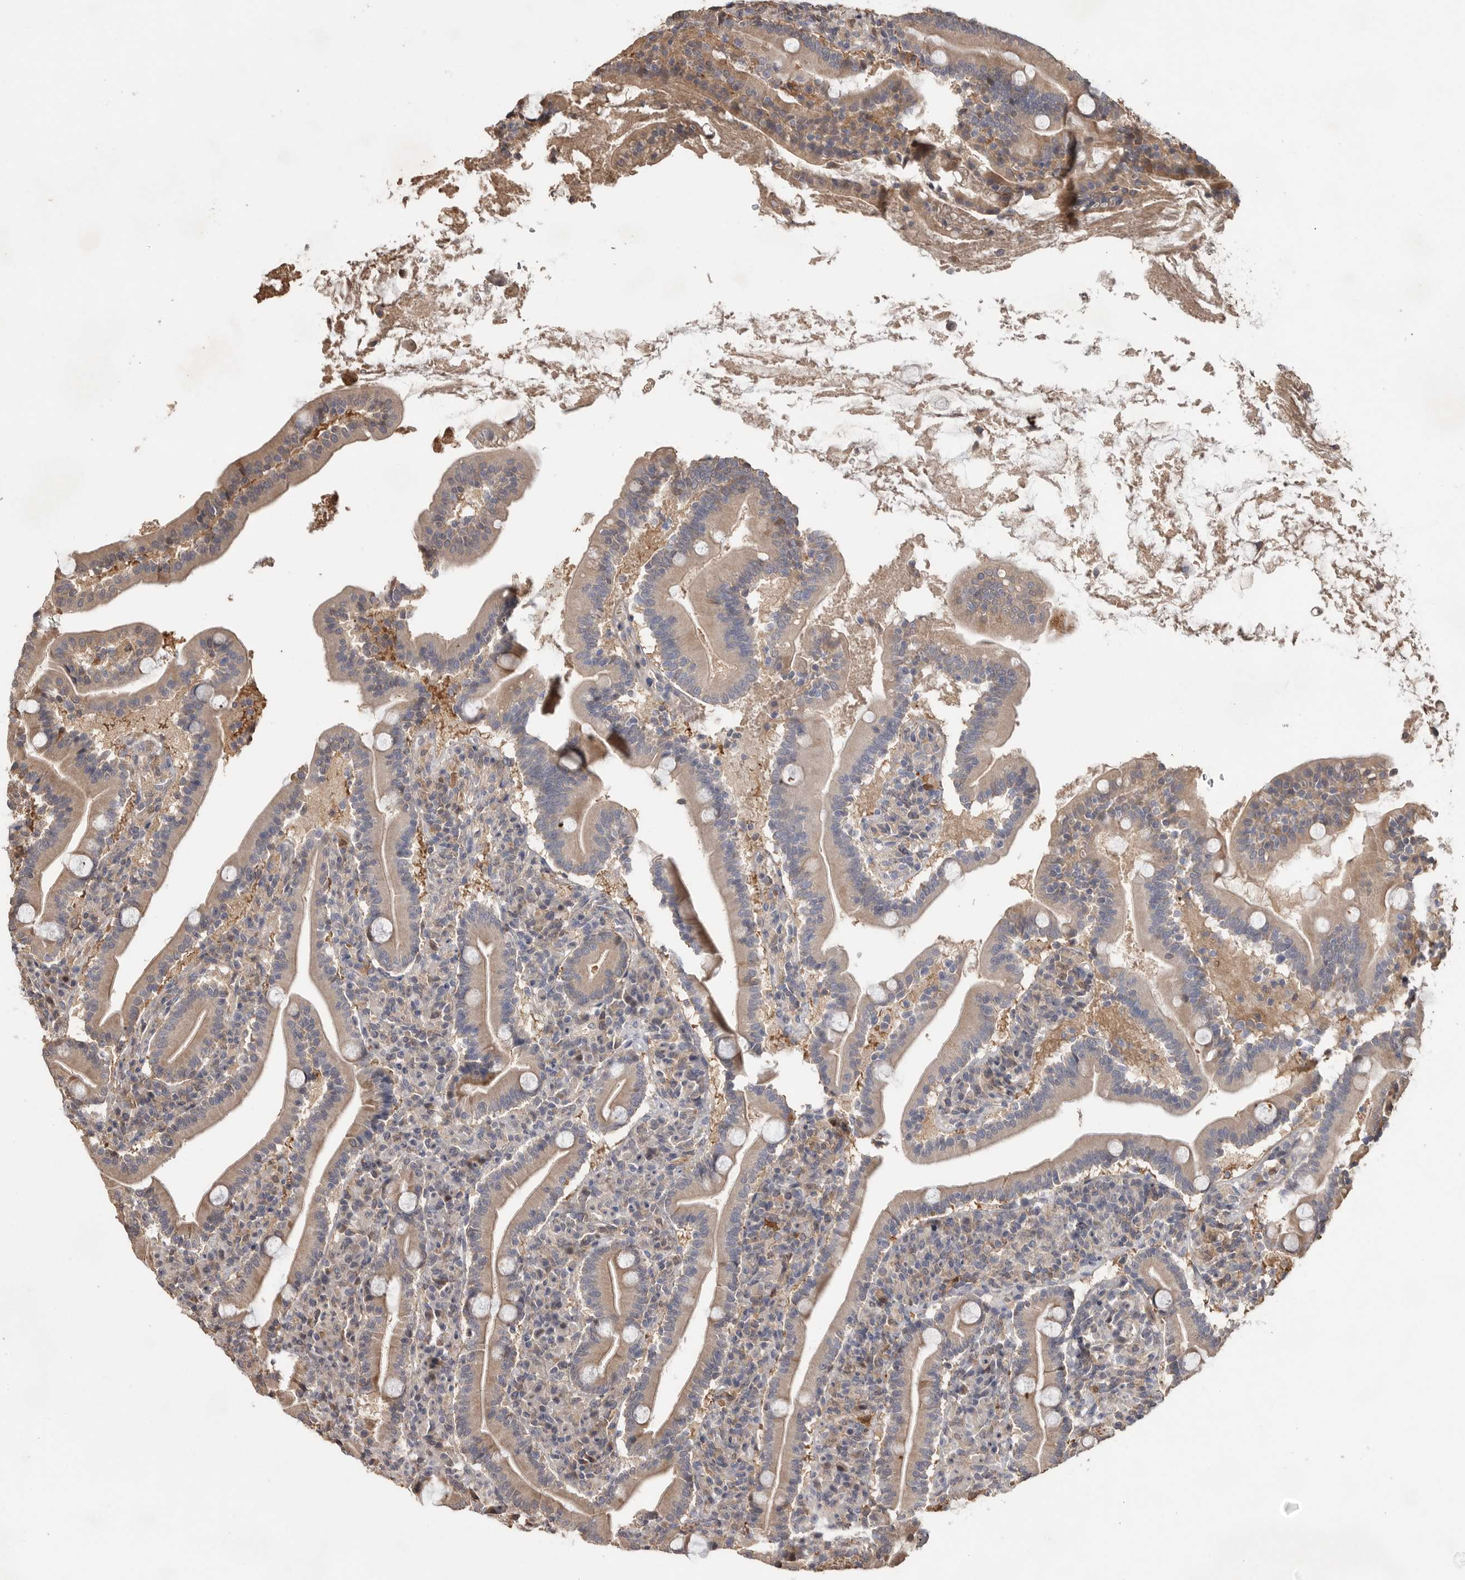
{"staining": {"intensity": "moderate", "quantity": ">75%", "location": "cytoplasmic/membranous"}, "tissue": "duodenum", "cell_type": "Glandular cells", "image_type": "normal", "snomed": [{"axis": "morphology", "description": "Normal tissue, NOS"}, {"axis": "topography", "description": "Duodenum"}], "caption": "Approximately >75% of glandular cells in unremarkable human duodenum exhibit moderate cytoplasmic/membranous protein staining as visualized by brown immunohistochemical staining.", "gene": "VN1R4", "patient": {"sex": "male", "age": 35}}